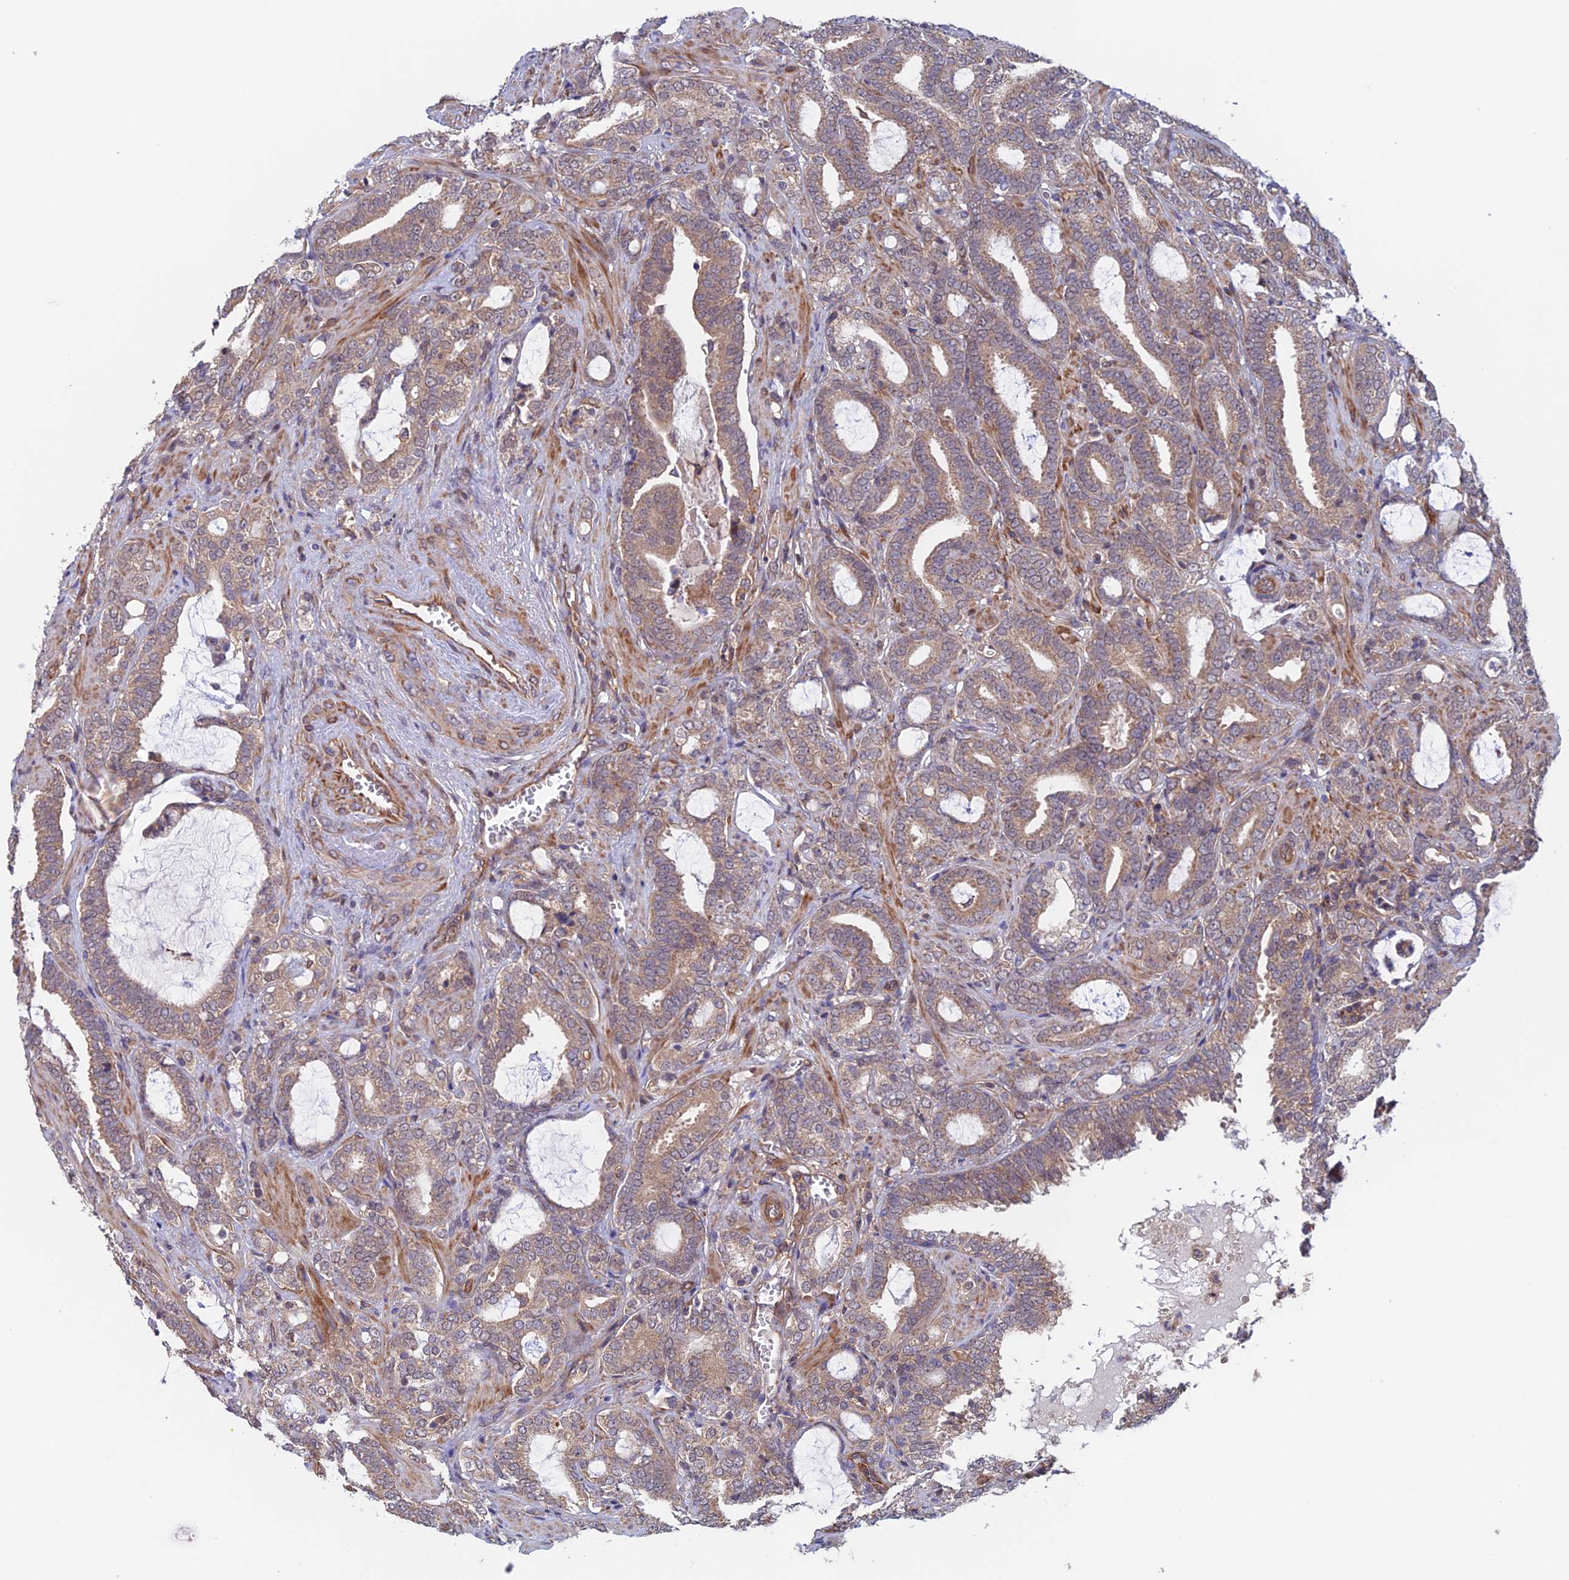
{"staining": {"intensity": "moderate", "quantity": ">75%", "location": "cytoplasmic/membranous"}, "tissue": "prostate cancer", "cell_type": "Tumor cells", "image_type": "cancer", "snomed": [{"axis": "morphology", "description": "Adenocarcinoma, High grade"}, {"axis": "topography", "description": "Prostate and seminal vesicle, NOS"}], "caption": "The immunohistochemical stain shows moderate cytoplasmic/membranous expression in tumor cells of prostate adenocarcinoma (high-grade) tissue. (Brightfield microscopy of DAB IHC at high magnification).", "gene": "NUDT16L1", "patient": {"sex": "male", "age": 67}}